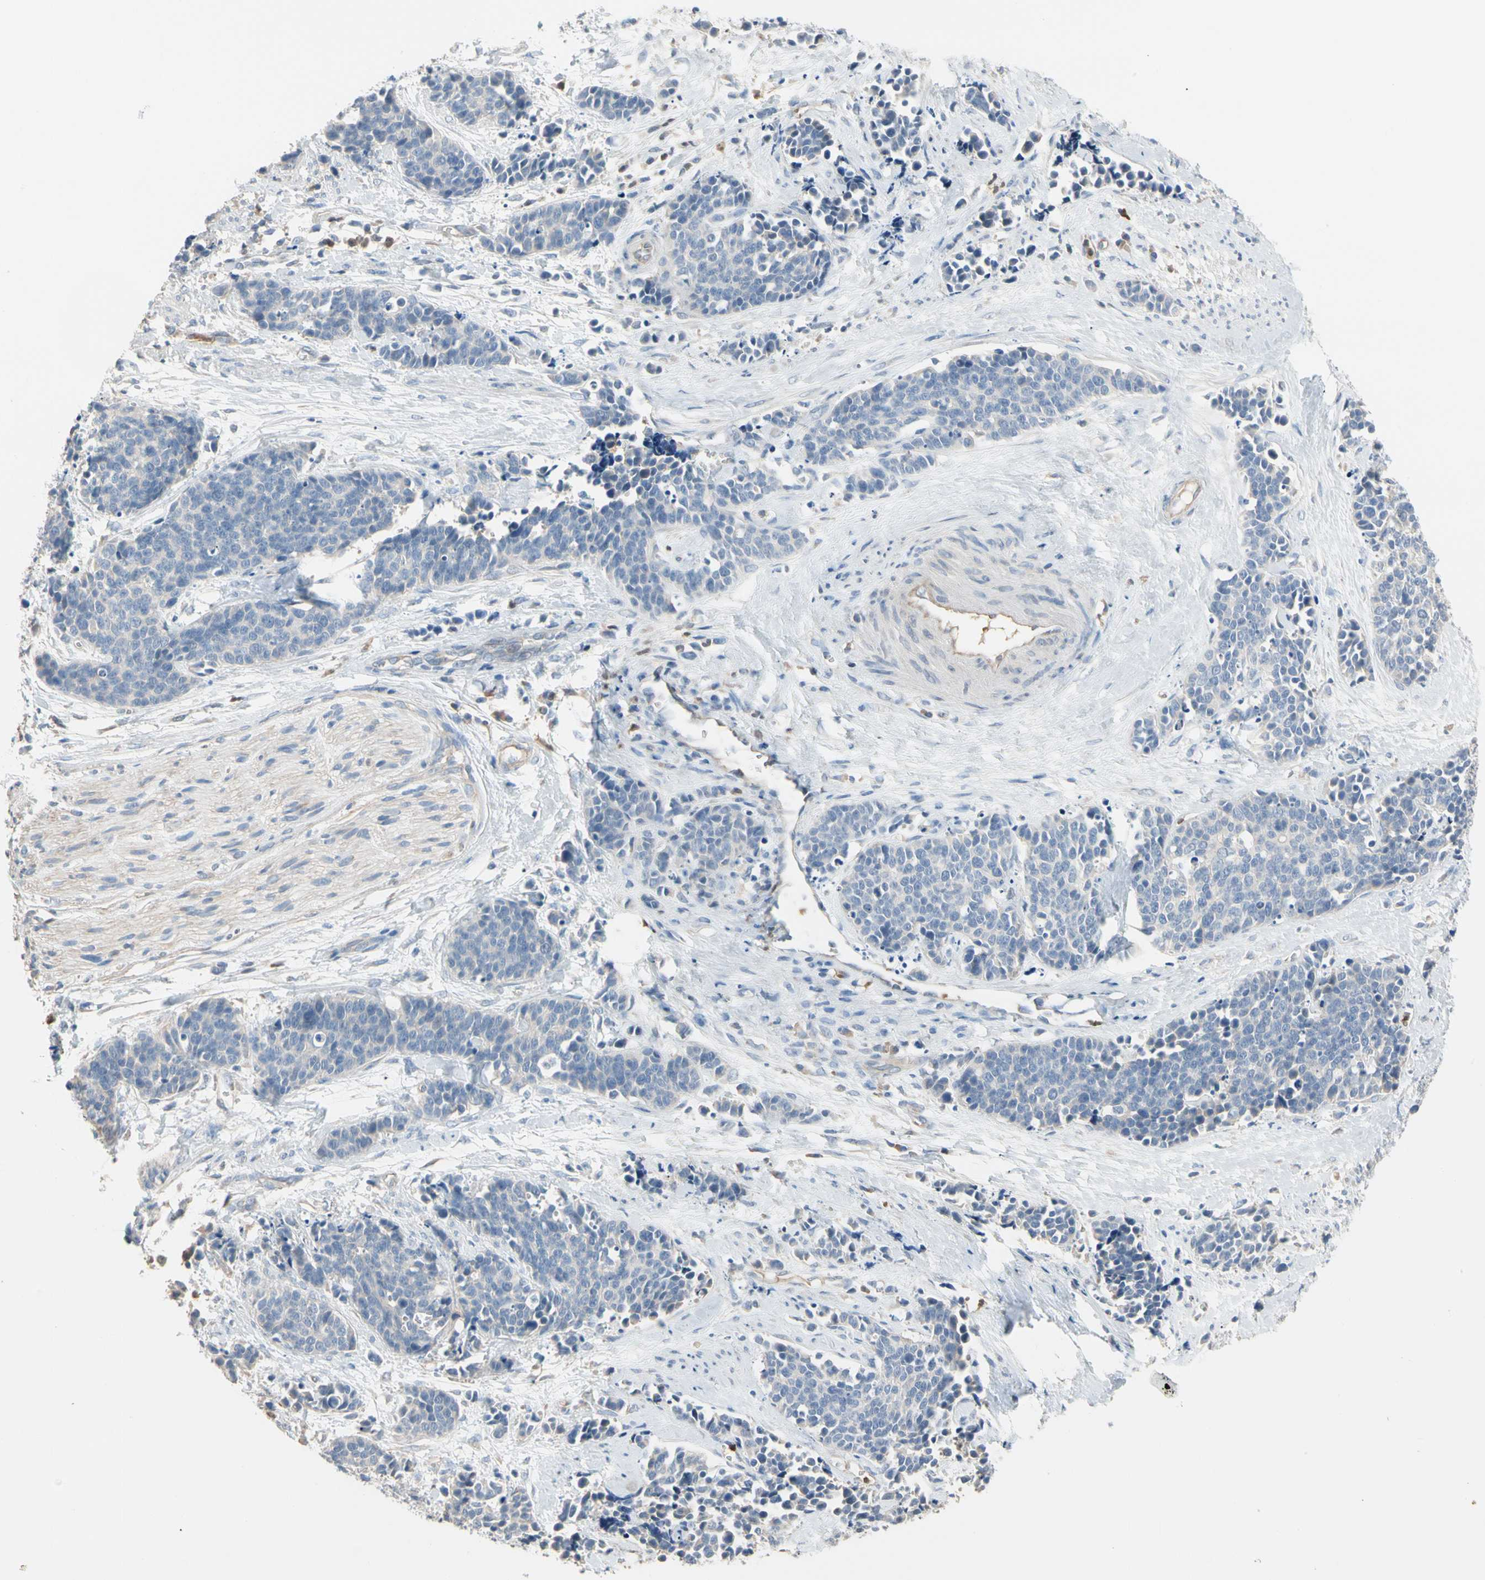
{"staining": {"intensity": "negative", "quantity": "none", "location": "none"}, "tissue": "cervical cancer", "cell_type": "Tumor cells", "image_type": "cancer", "snomed": [{"axis": "morphology", "description": "Squamous cell carcinoma, NOS"}, {"axis": "topography", "description": "Cervix"}], "caption": "Immunohistochemical staining of human squamous cell carcinoma (cervical) reveals no significant staining in tumor cells. (DAB IHC with hematoxylin counter stain).", "gene": "BBOX1", "patient": {"sex": "female", "age": 35}}